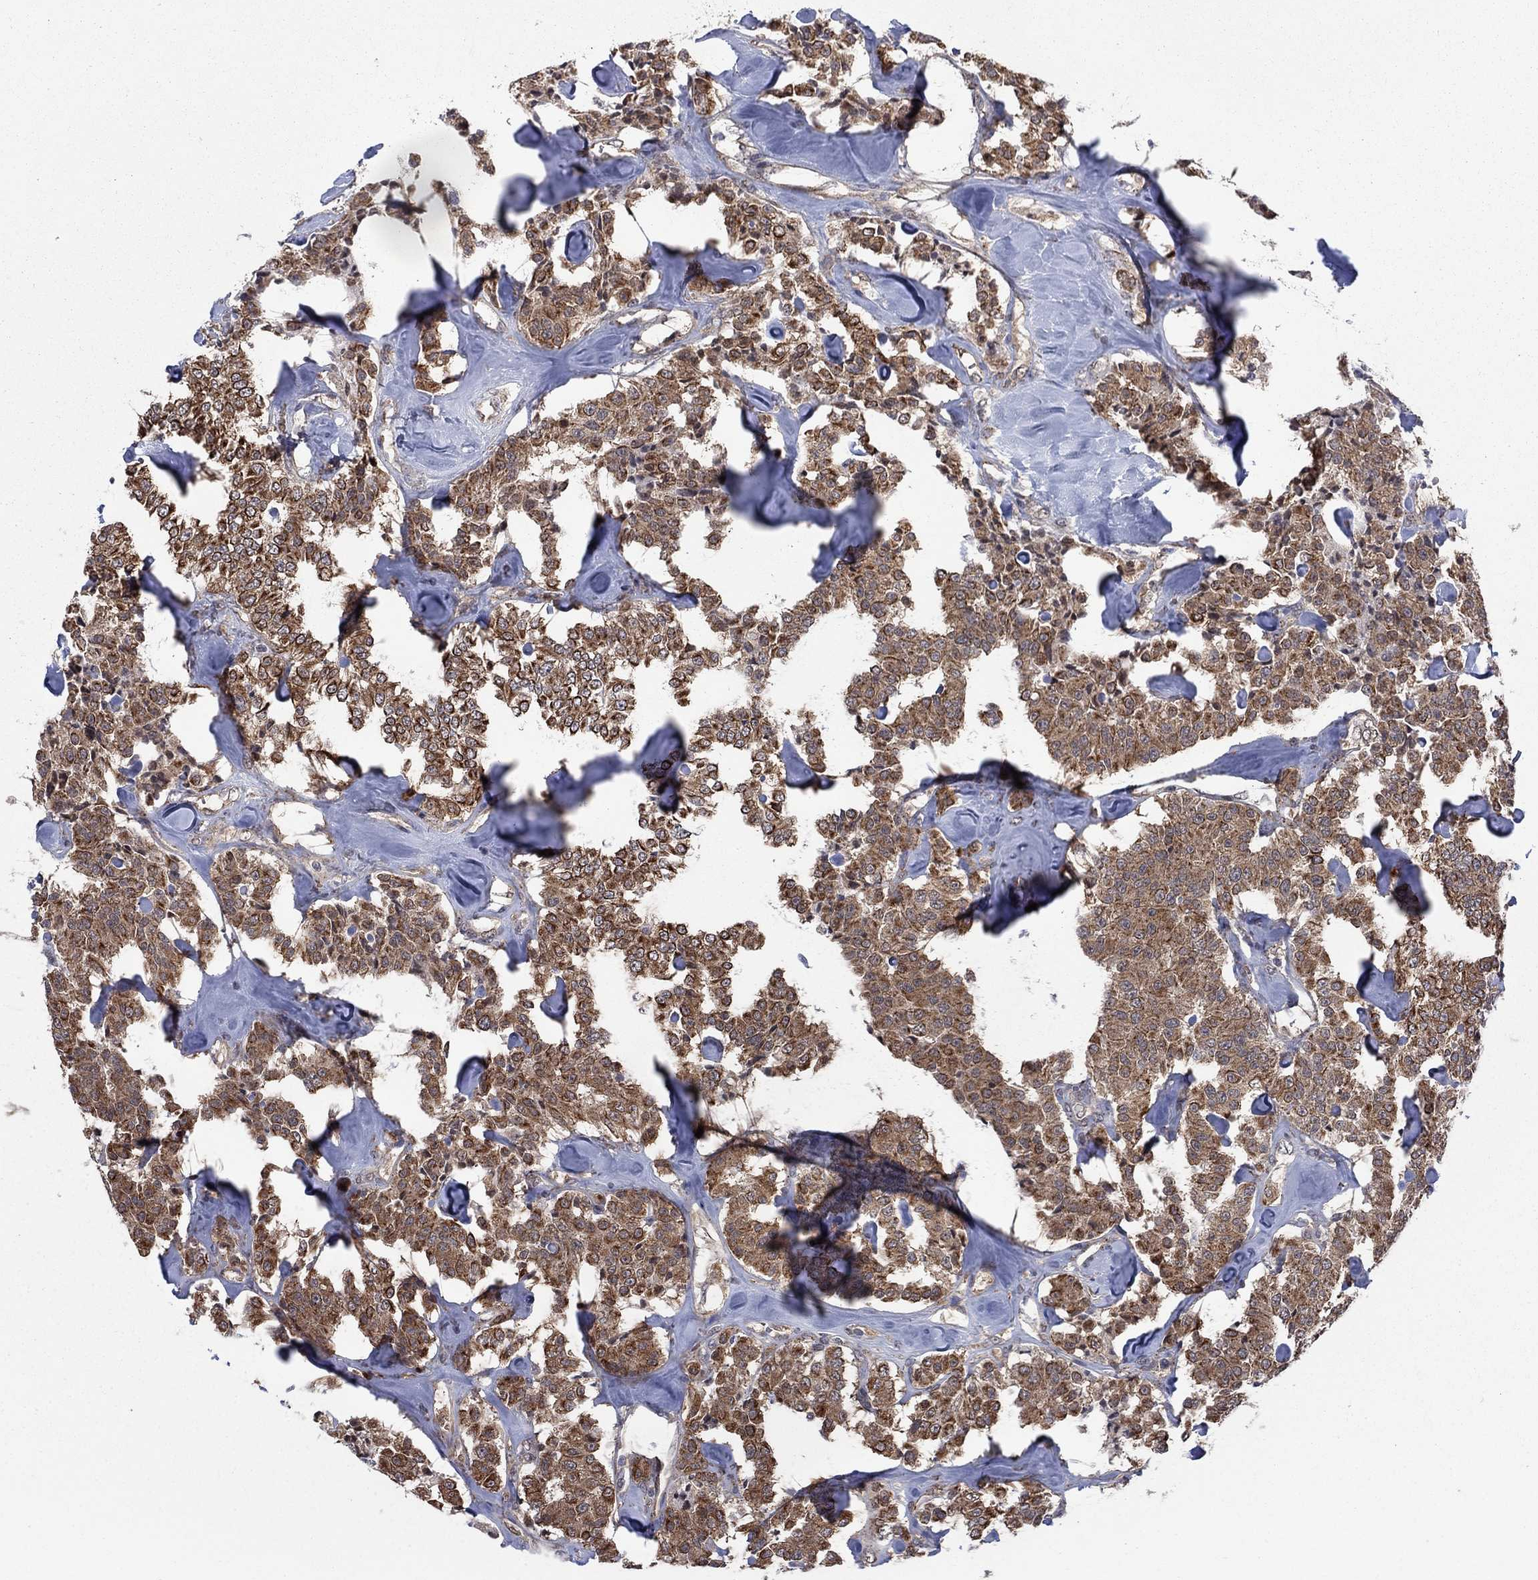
{"staining": {"intensity": "moderate", "quantity": ">75%", "location": "cytoplasmic/membranous"}, "tissue": "carcinoid", "cell_type": "Tumor cells", "image_type": "cancer", "snomed": [{"axis": "morphology", "description": "Carcinoid, malignant, NOS"}, {"axis": "topography", "description": "Pancreas"}], "caption": "A photomicrograph of malignant carcinoid stained for a protein displays moderate cytoplasmic/membranous brown staining in tumor cells. (DAB = brown stain, brightfield microscopy at high magnification).", "gene": "SH3RF1", "patient": {"sex": "male", "age": 41}}